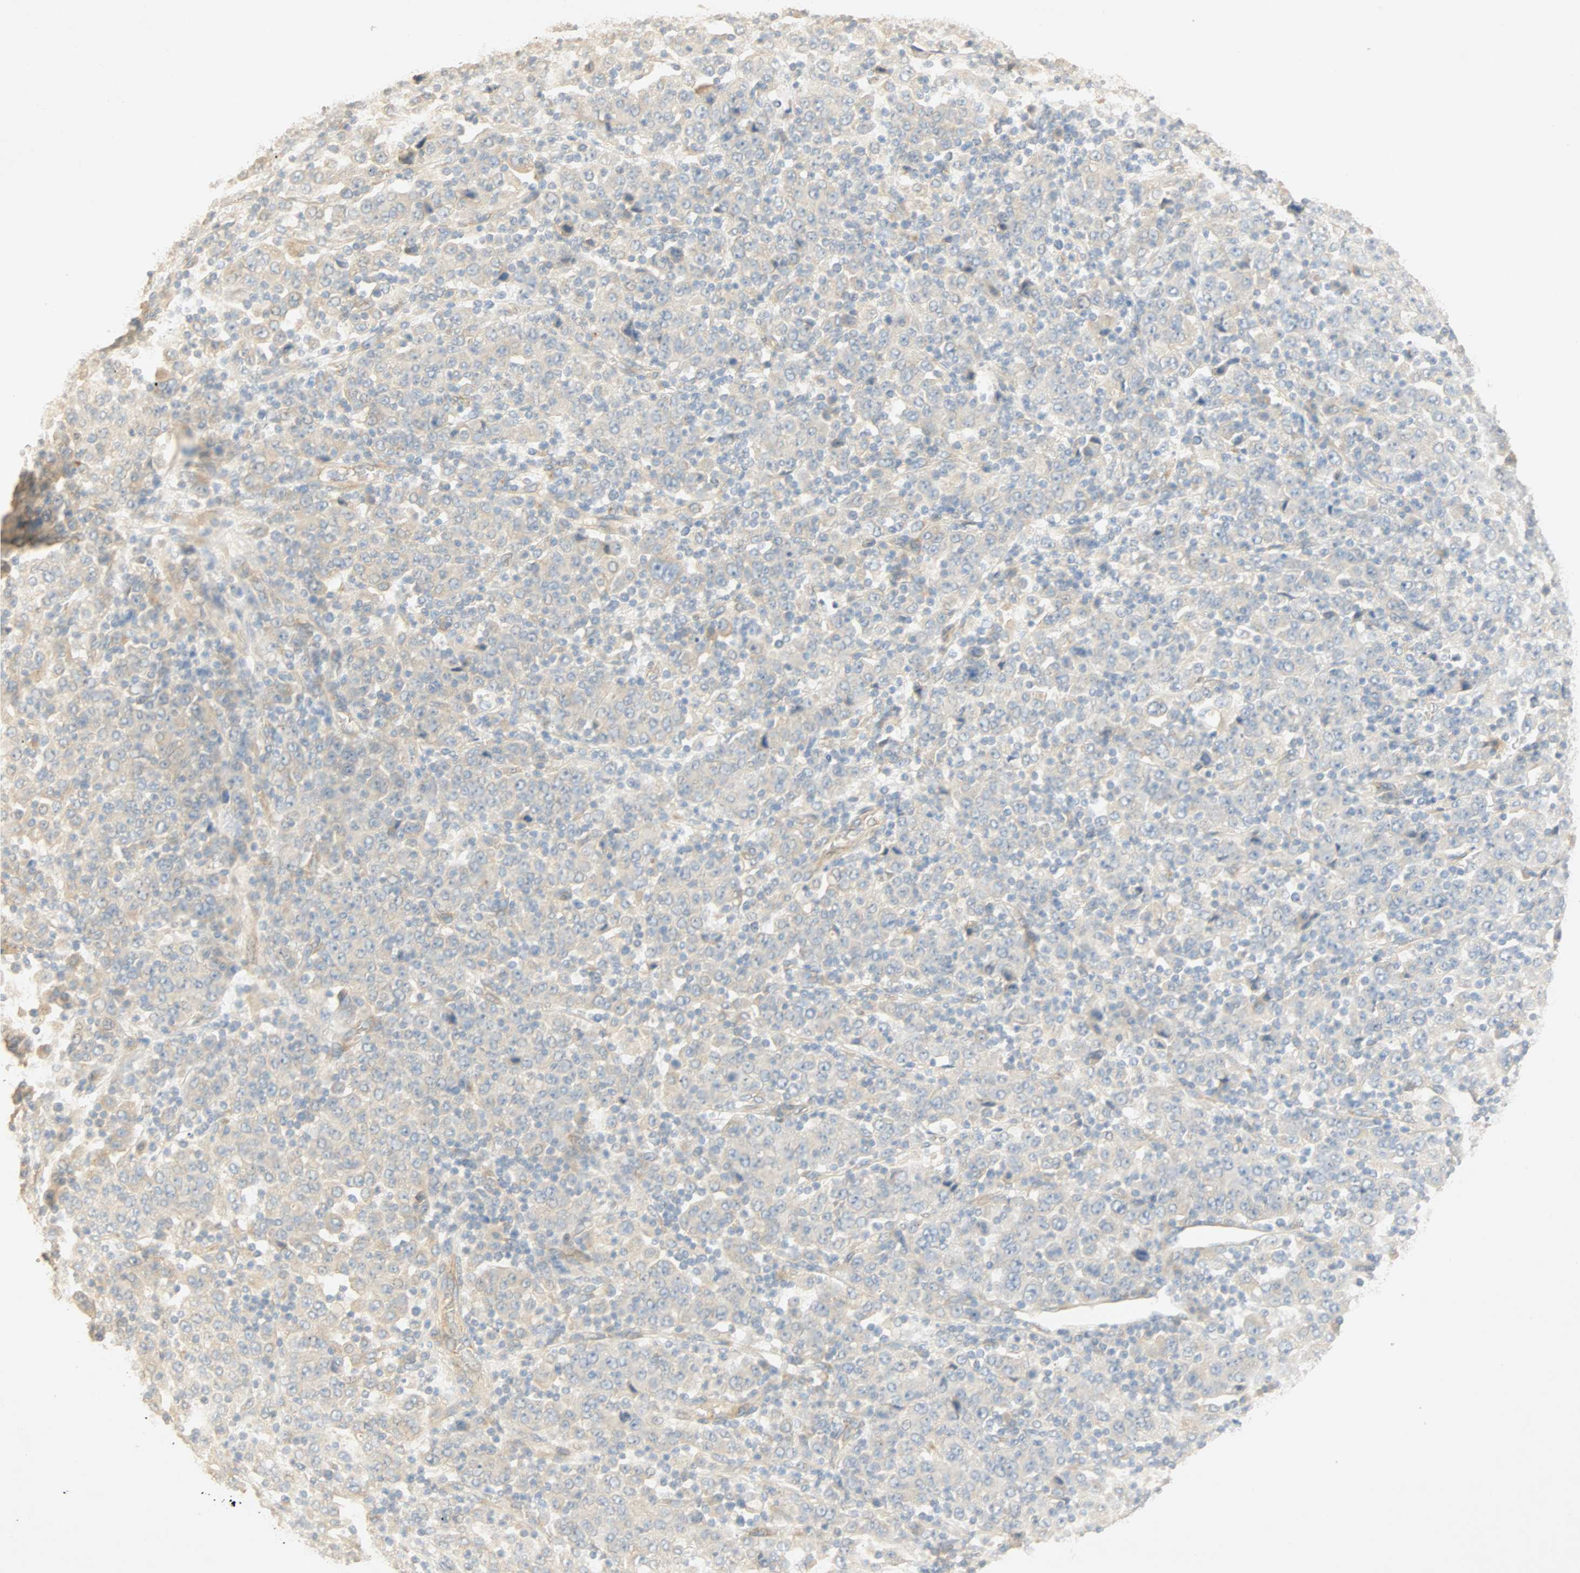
{"staining": {"intensity": "negative", "quantity": "none", "location": "none"}, "tissue": "stomach cancer", "cell_type": "Tumor cells", "image_type": "cancer", "snomed": [{"axis": "morphology", "description": "Normal tissue, NOS"}, {"axis": "morphology", "description": "Adenocarcinoma, NOS"}, {"axis": "topography", "description": "Stomach, upper"}, {"axis": "topography", "description": "Stomach"}], "caption": "Protein analysis of adenocarcinoma (stomach) shows no significant staining in tumor cells. Brightfield microscopy of immunohistochemistry stained with DAB (3,3'-diaminobenzidine) (brown) and hematoxylin (blue), captured at high magnification.", "gene": "SELENBP1", "patient": {"sex": "male", "age": 59}}